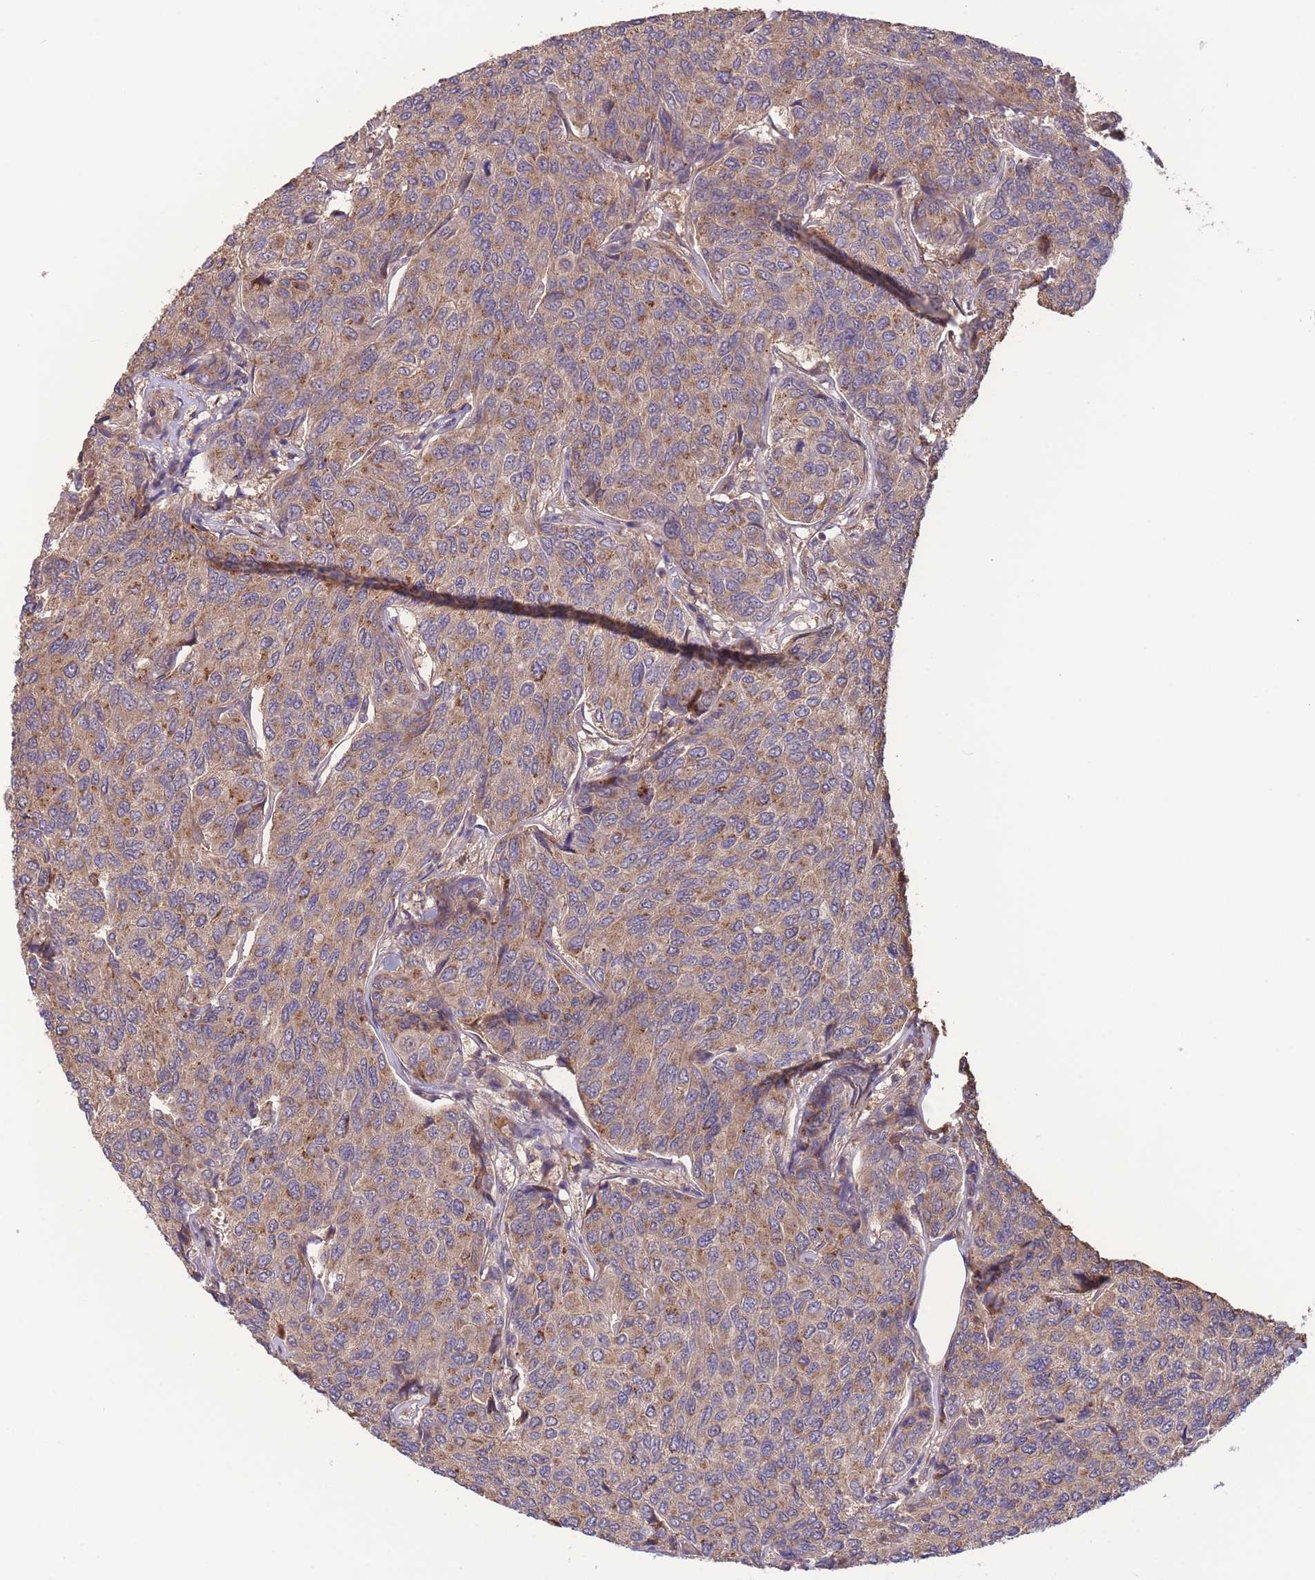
{"staining": {"intensity": "moderate", "quantity": "25%-75%", "location": "cytoplasmic/membranous"}, "tissue": "breast cancer", "cell_type": "Tumor cells", "image_type": "cancer", "snomed": [{"axis": "morphology", "description": "Duct carcinoma"}, {"axis": "topography", "description": "Breast"}], "caption": "Moderate cytoplasmic/membranous staining for a protein is present in approximately 25%-75% of tumor cells of breast cancer (infiltrating ductal carcinoma) using immunohistochemistry.", "gene": "ZNF304", "patient": {"sex": "female", "age": 55}}